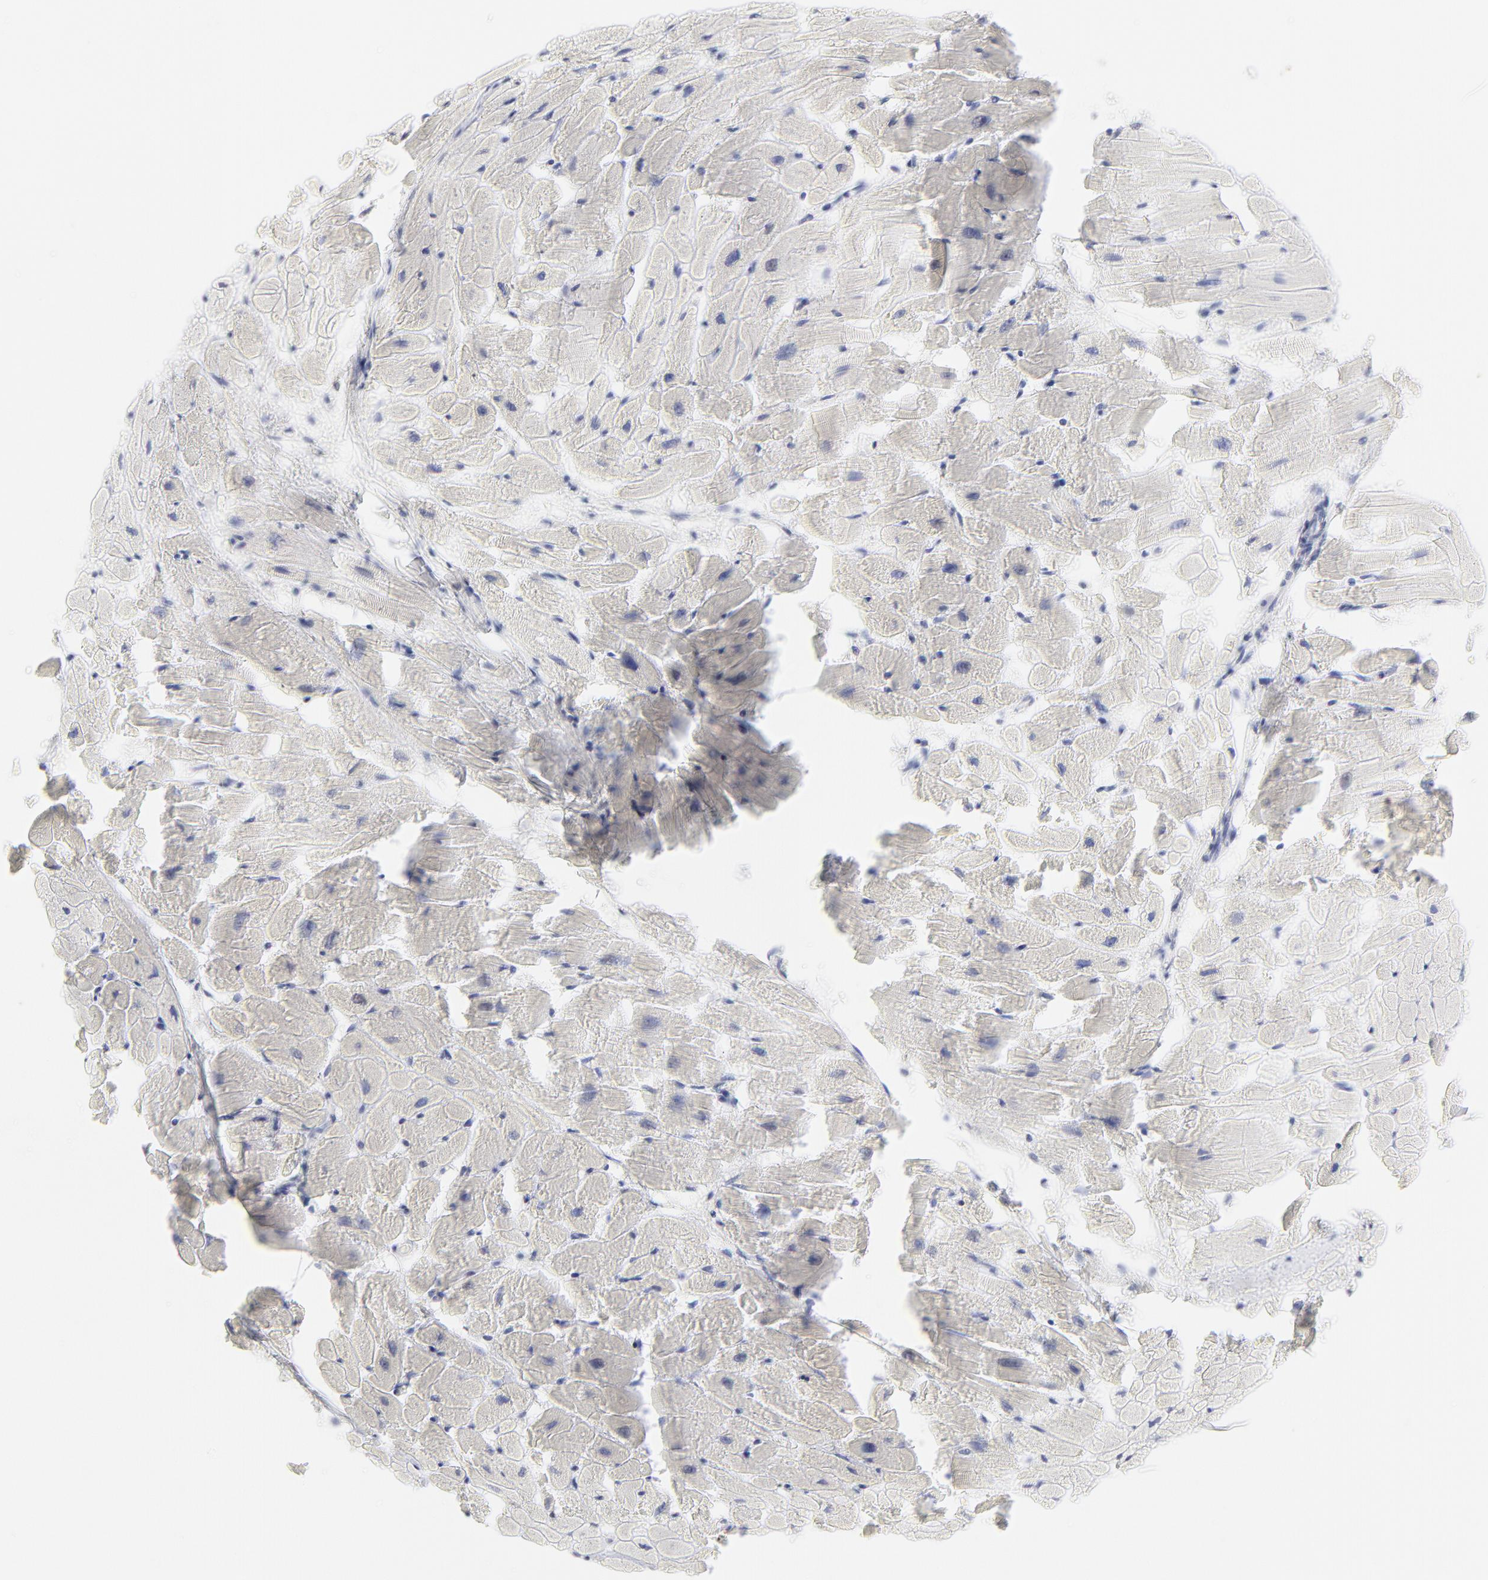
{"staining": {"intensity": "negative", "quantity": "none", "location": "none"}, "tissue": "heart muscle", "cell_type": "Cardiomyocytes", "image_type": "normal", "snomed": [{"axis": "morphology", "description": "Normal tissue, NOS"}, {"axis": "topography", "description": "Heart"}], "caption": "High magnification brightfield microscopy of benign heart muscle stained with DAB (3,3'-diaminobenzidine) (brown) and counterstained with hematoxylin (blue): cardiomyocytes show no significant positivity. The staining was performed using DAB to visualize the protein expression in brown, while the nuclei were stained in blue with hematoxylin (Magnification: 20x).", "gene": "ELF3", "patient": {"sex": "female", "age": 19}}